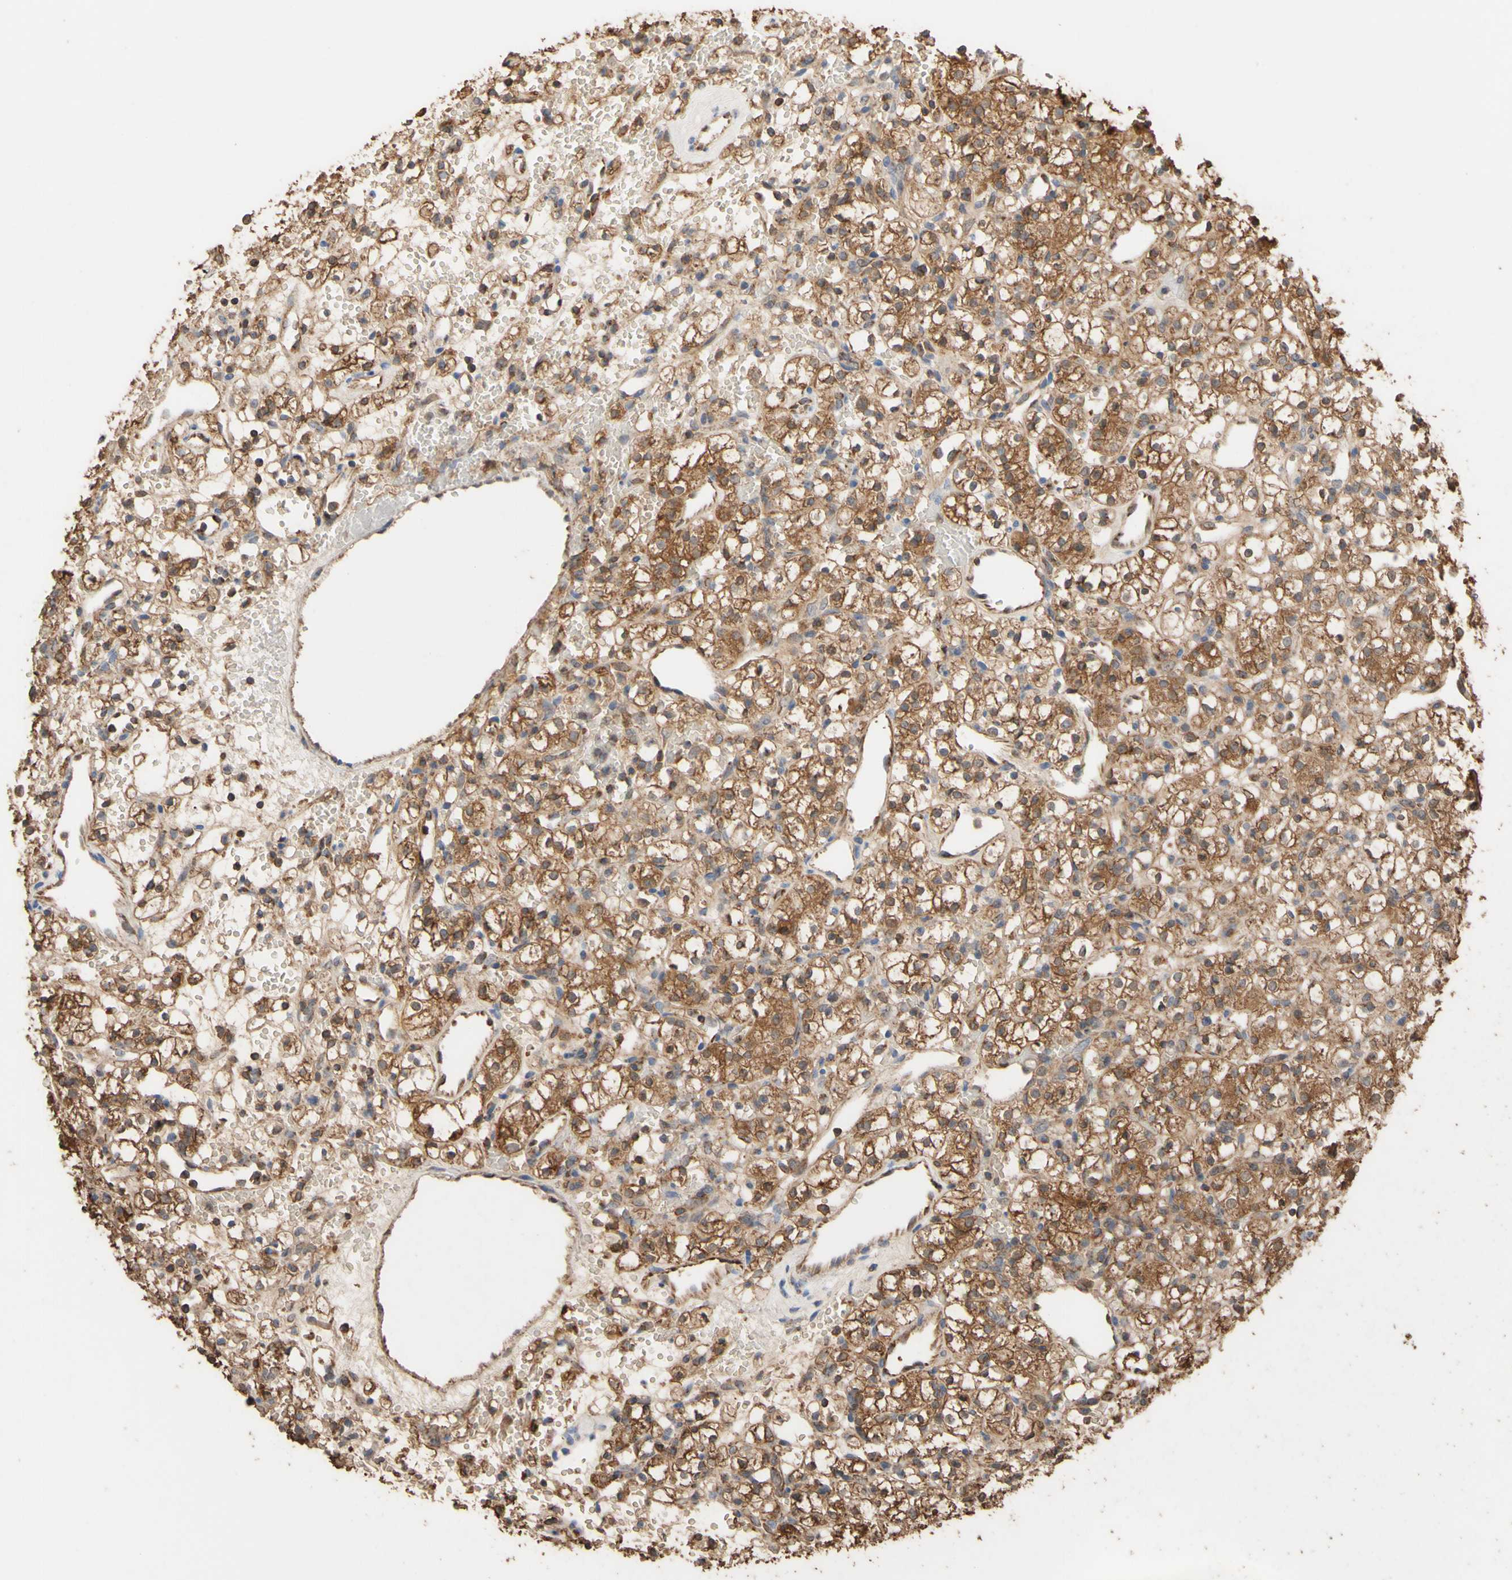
{"staining": {"intensity": "moderate", "quantity": ">75%", "location": "cytoplasmic/membranous"}, "tissue": "renal cancer", "cell_type": "Tumor cells", "image_type": "cancer", "snomed": [{"axis": "morphology", "description": "Adenocarcinoma, NOS"}, {"axis": "topography", "description": "Kidney"}], "caption": "Protein staining demonstrates moderate cytoplasmic/membranous expression in about >75% of tumor cells in adenocarcinoma (renal).", "gene": "ALDH9A1", "patient": {"sex": "female", "age": 60}}